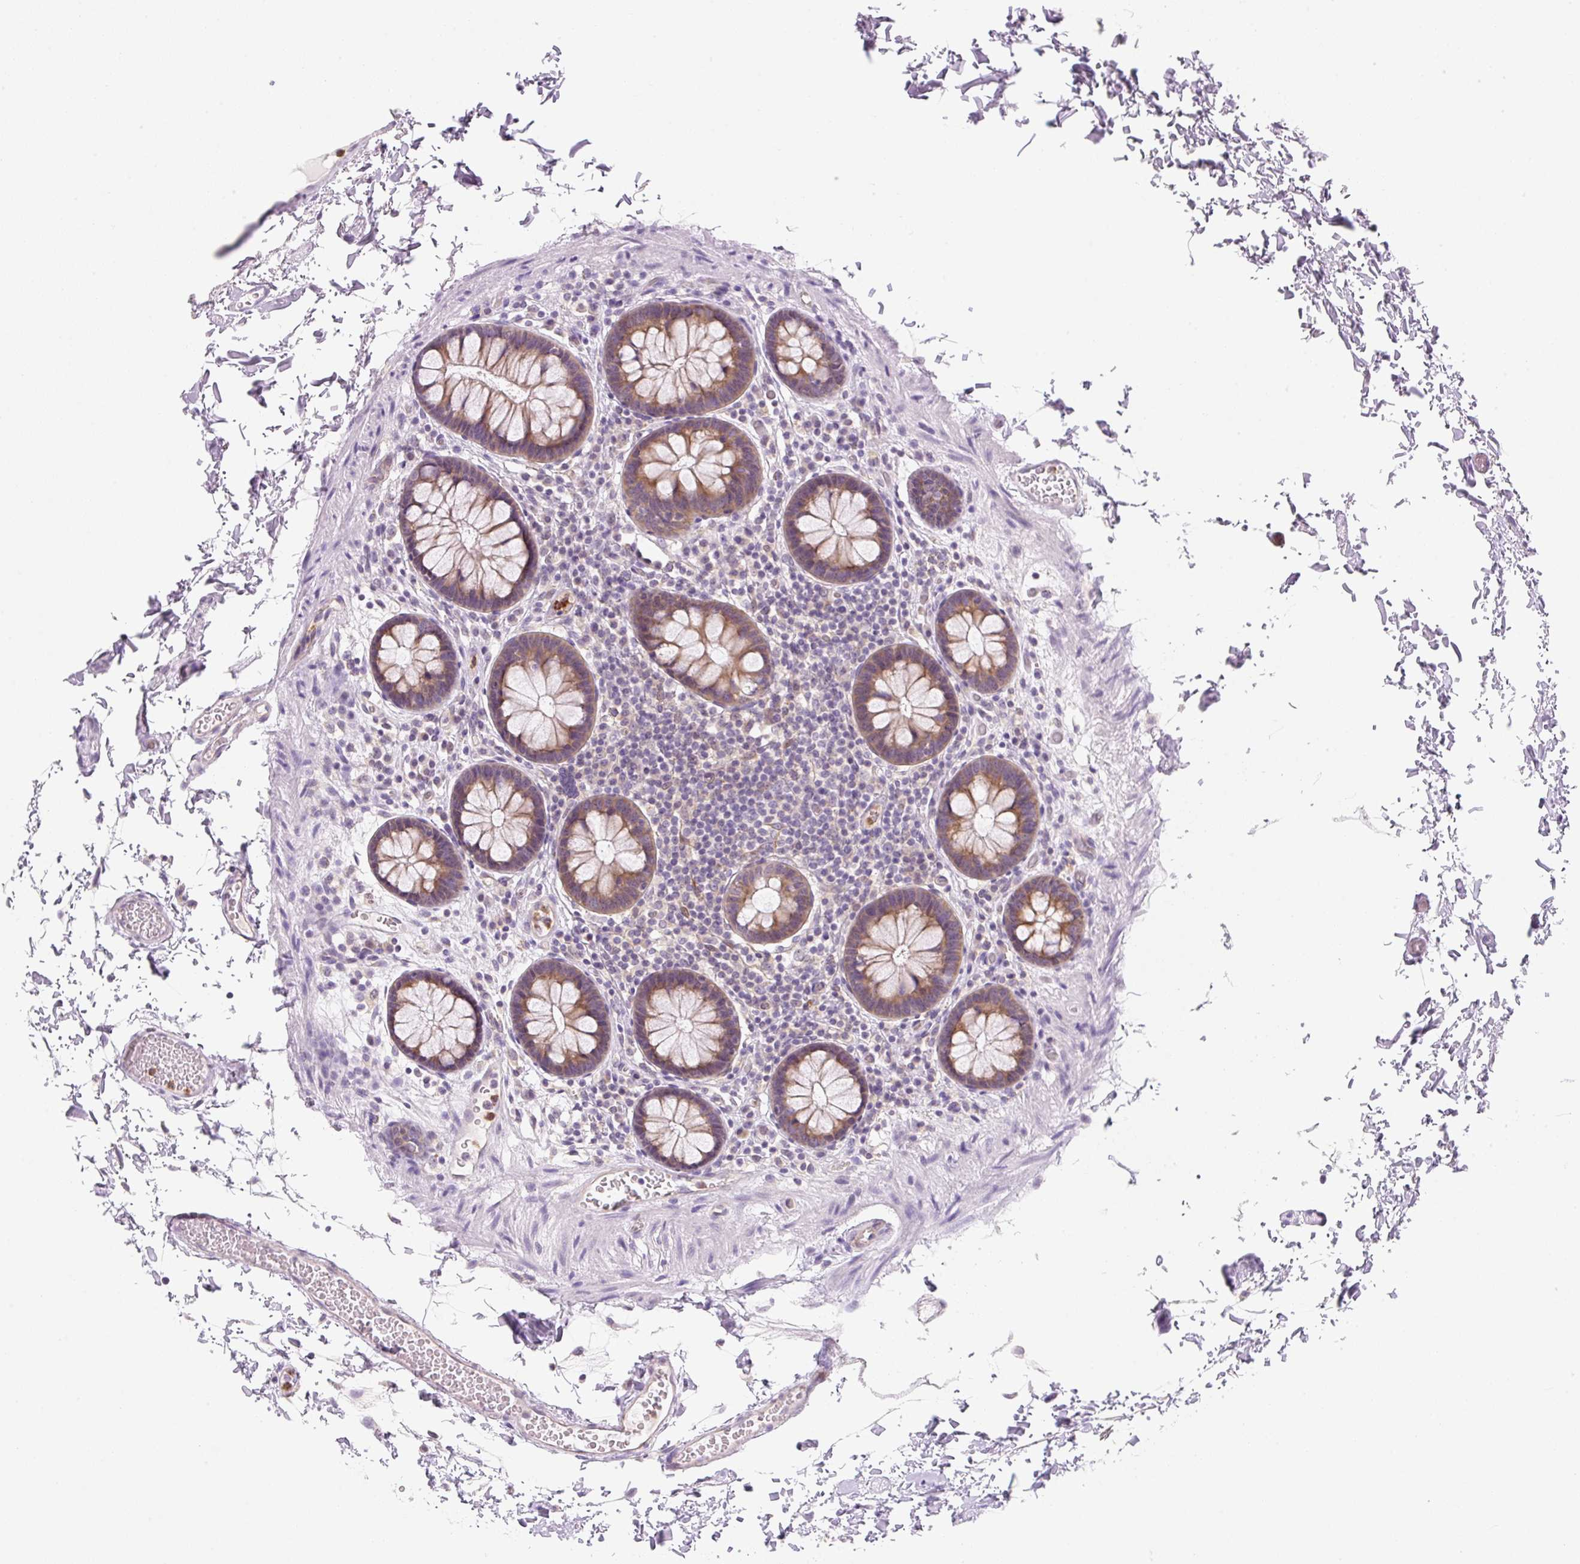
{"staining": {"intensity": "weak", "quantity": "<25%", "location": "cytoplasmic/membranous"}, "tissue": "colon", "cell_type": "Endothelial cells", "image_type": "normal", "snomed": [{"axis": "morphology", "description": "Normal tissue, NOS"}, {"axis": "topography", "description": "Colon"}, {"axis": "topography", "description": "Peripheral nerve tissue"}], "caption": "Image shows no significant protein staining in endothelial cells of benign colon. (Stains: DAB immunohistochemistry (IHC) with hematoxylin counter stain, Microscopy: brightfield microscopy at high magnification).", "gene": "OMA1", "patient": {"sex": "male", "age": 84}}